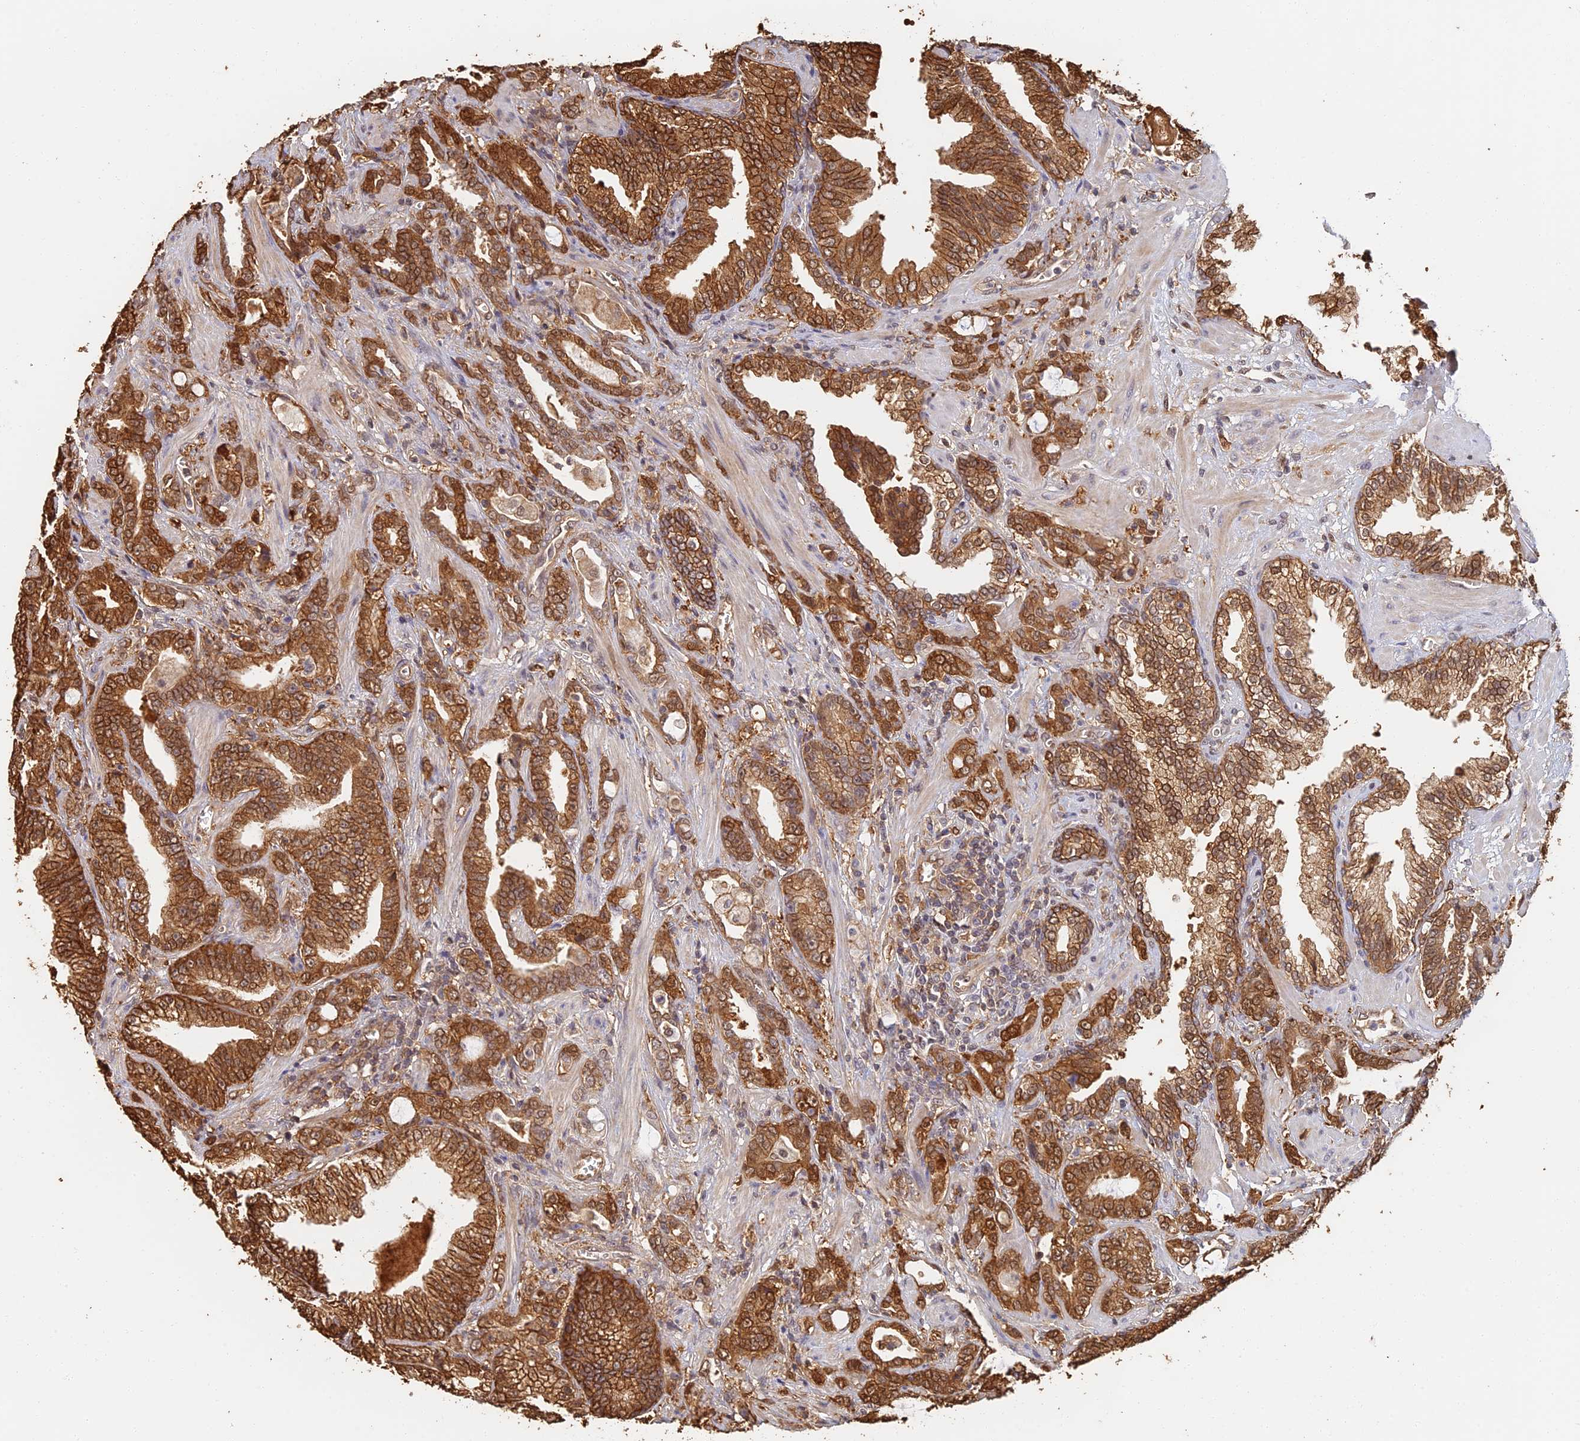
{"staining": {"intensity": "strong", "quantity": ">75%", "location": "cytoplasmic/membranous"}, "tissue": "prostate cancer", "cell_type": "Tumor cells", "image_type": "cancer", "snomed": [{"axis": "morphology", "description": "Adenocarcinoma, High grade"}, {"axis": "topography", "description": "Prostate and seminal vesicle, NOS"}], "caption": "High-power microscopy captured an immunohistochemistry image of prostate cancer (adenocarcinoma (high-grade)), revealing strong cytoplasmic/membranous positivity in about >75% of tumor cells.", "gene": "LRRN3", "patient": {"sex": "male", "age": 67}}